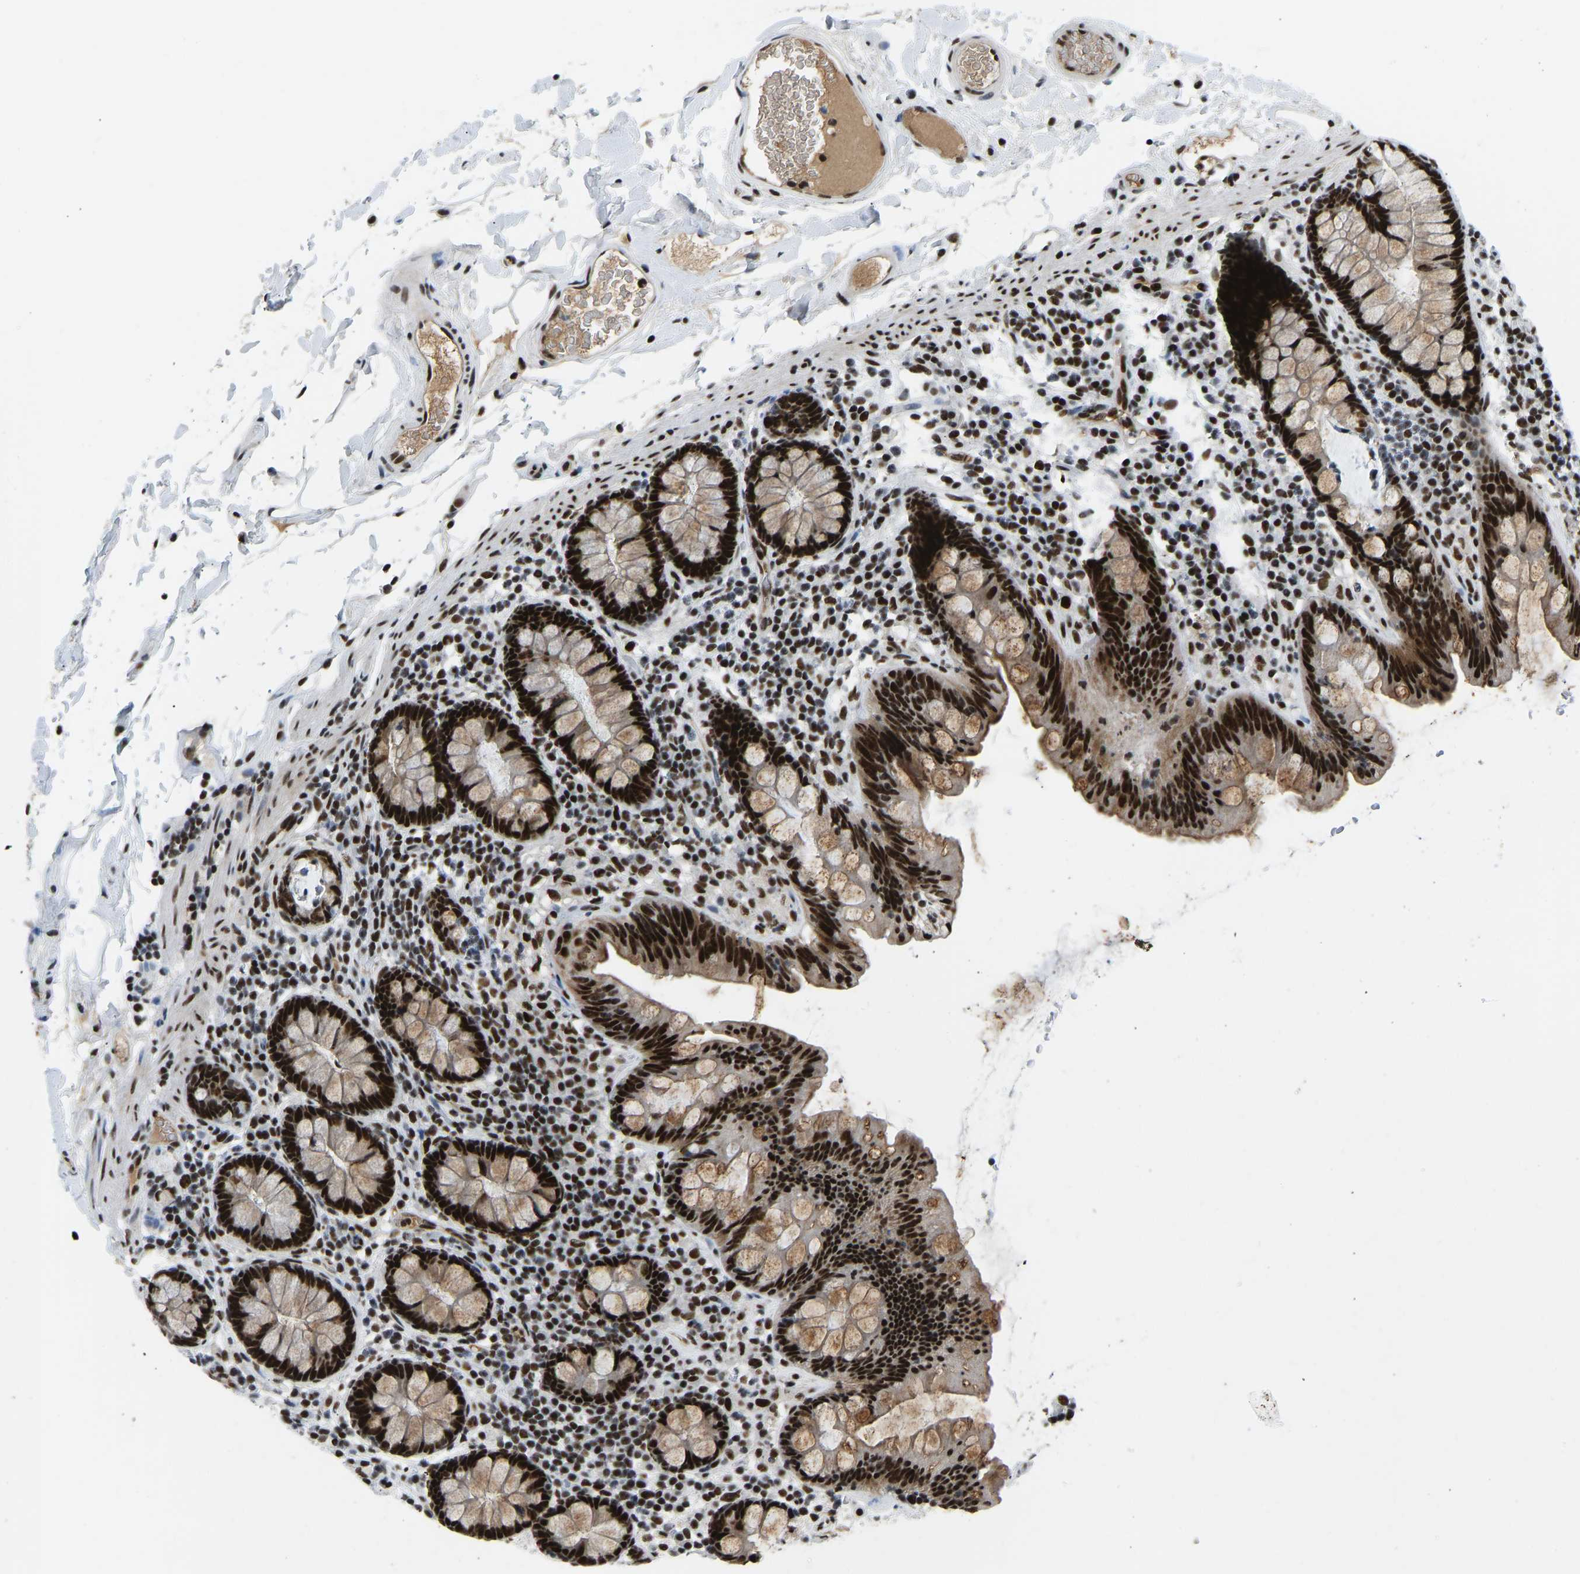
{"staining": {"intensity": "strong", "quantity": ">75%", "location": "nuclear"}, "tissue": "colon", "cell_type": "Endothelial cells", "image_type": "normal", "snomed": [{"axis": "morphology", "description": "Normal tissue, NOS"}, {"axis": "topography", "description": "Colon"}], "caption": "IHC photomicrograph of benign colon stained for a protein (brown), which demonstrates high levels of strong nuclear expression in about >75% of endothelial cells.", "gene": "FOXK1", "patient": {"sex": "female", "age": 80}}